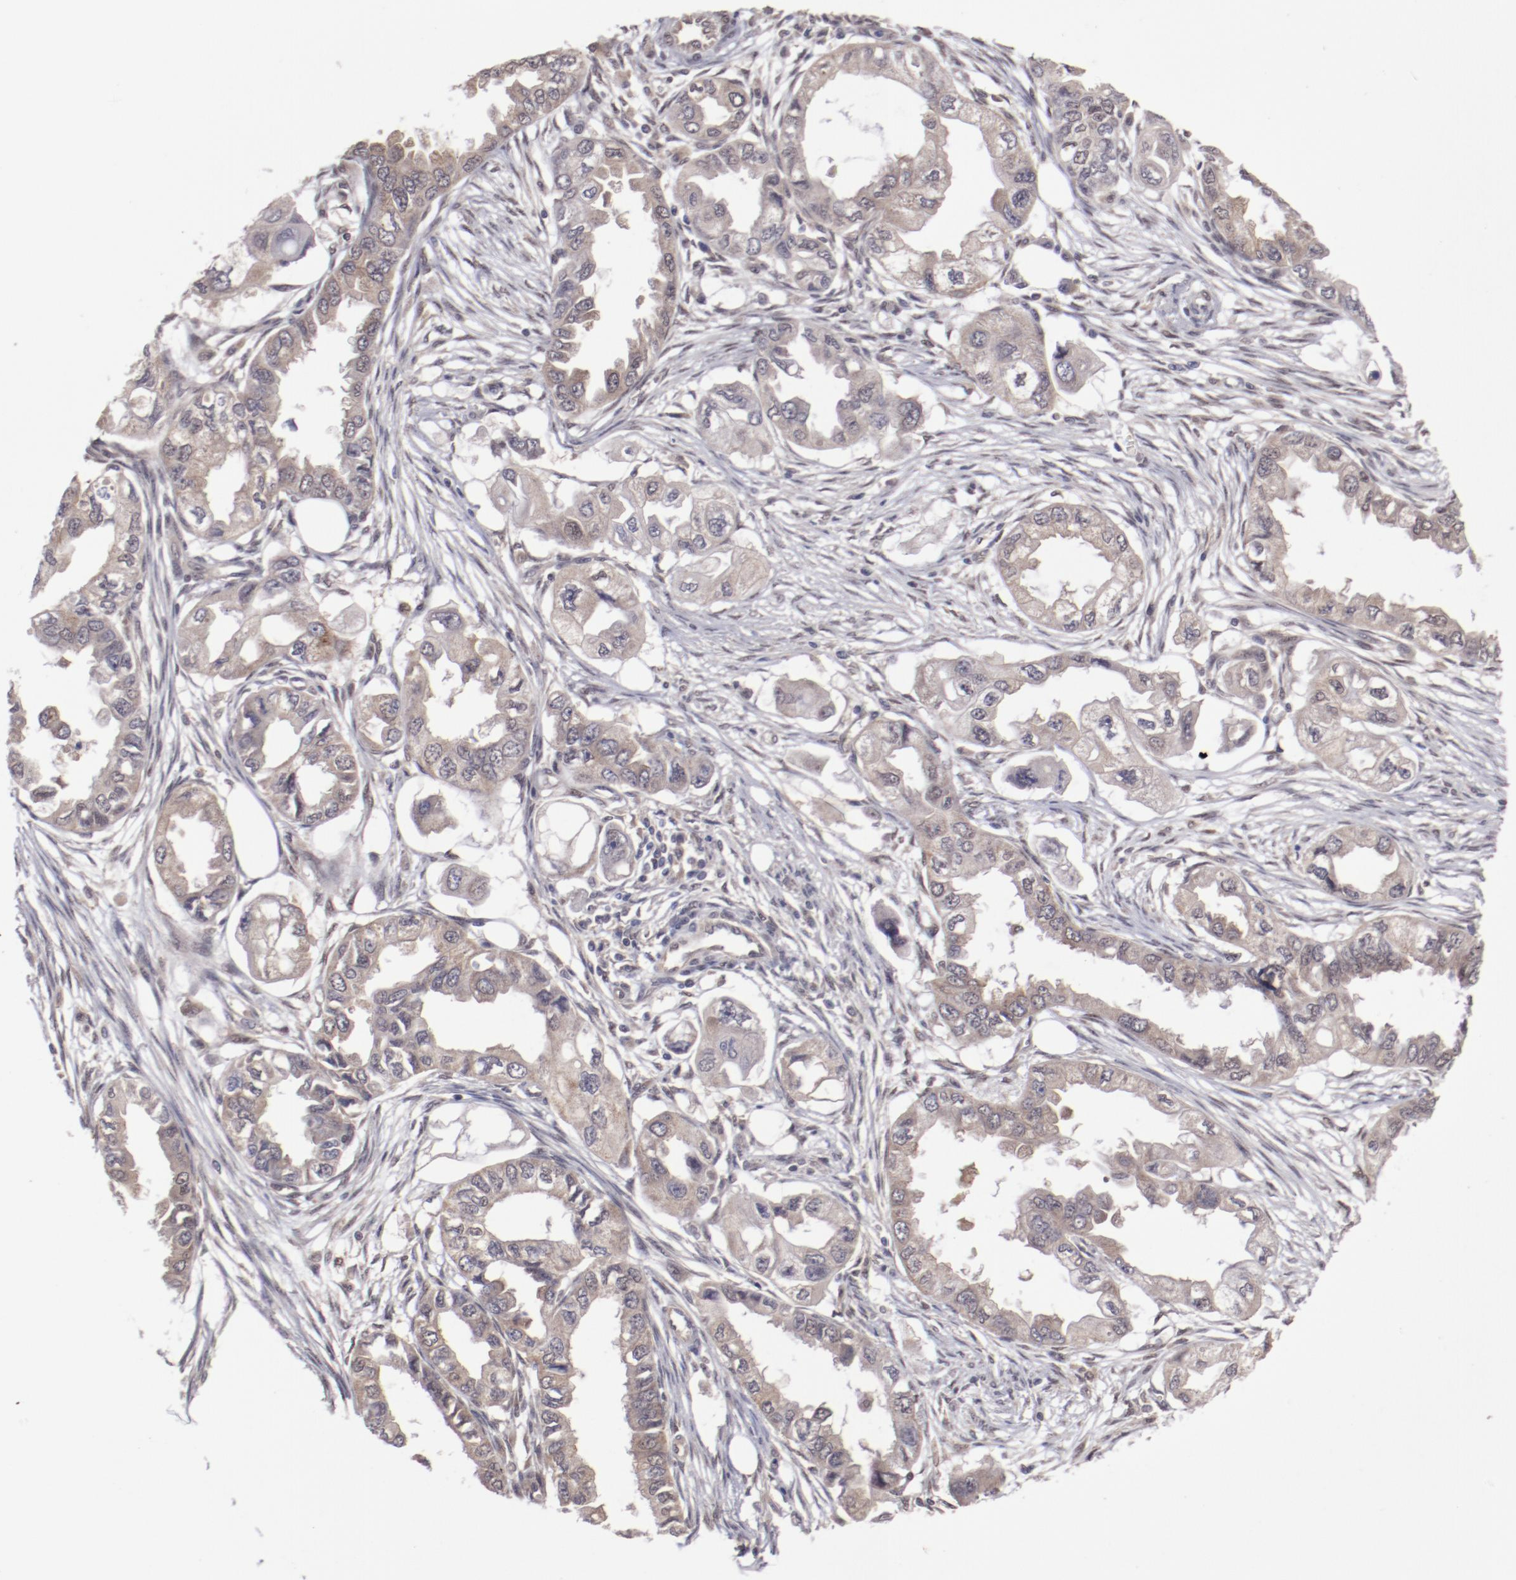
{"staining": {"intensity": "weak", "quantity": ">75%", "location": "cytoplasmic/membranous"}, "tissue": "endometrial cancer", "cell_type": "Tumor cells", "image_type": "cancer", "snomed": [{"axis": "morphology", "description": "Adenocarcinoma, NOS"}, {"axis": "topography", "description": "Endometrium"}], "caption": "An image showing weak cytoplasmic/membranous staining in approximately >75% of tumor cells in endometrial adenocarcinoma, as visualized by brown immunohistochemical staining.", "gene": "ARNT", "patient": {"sex": "female", "age": 67}}